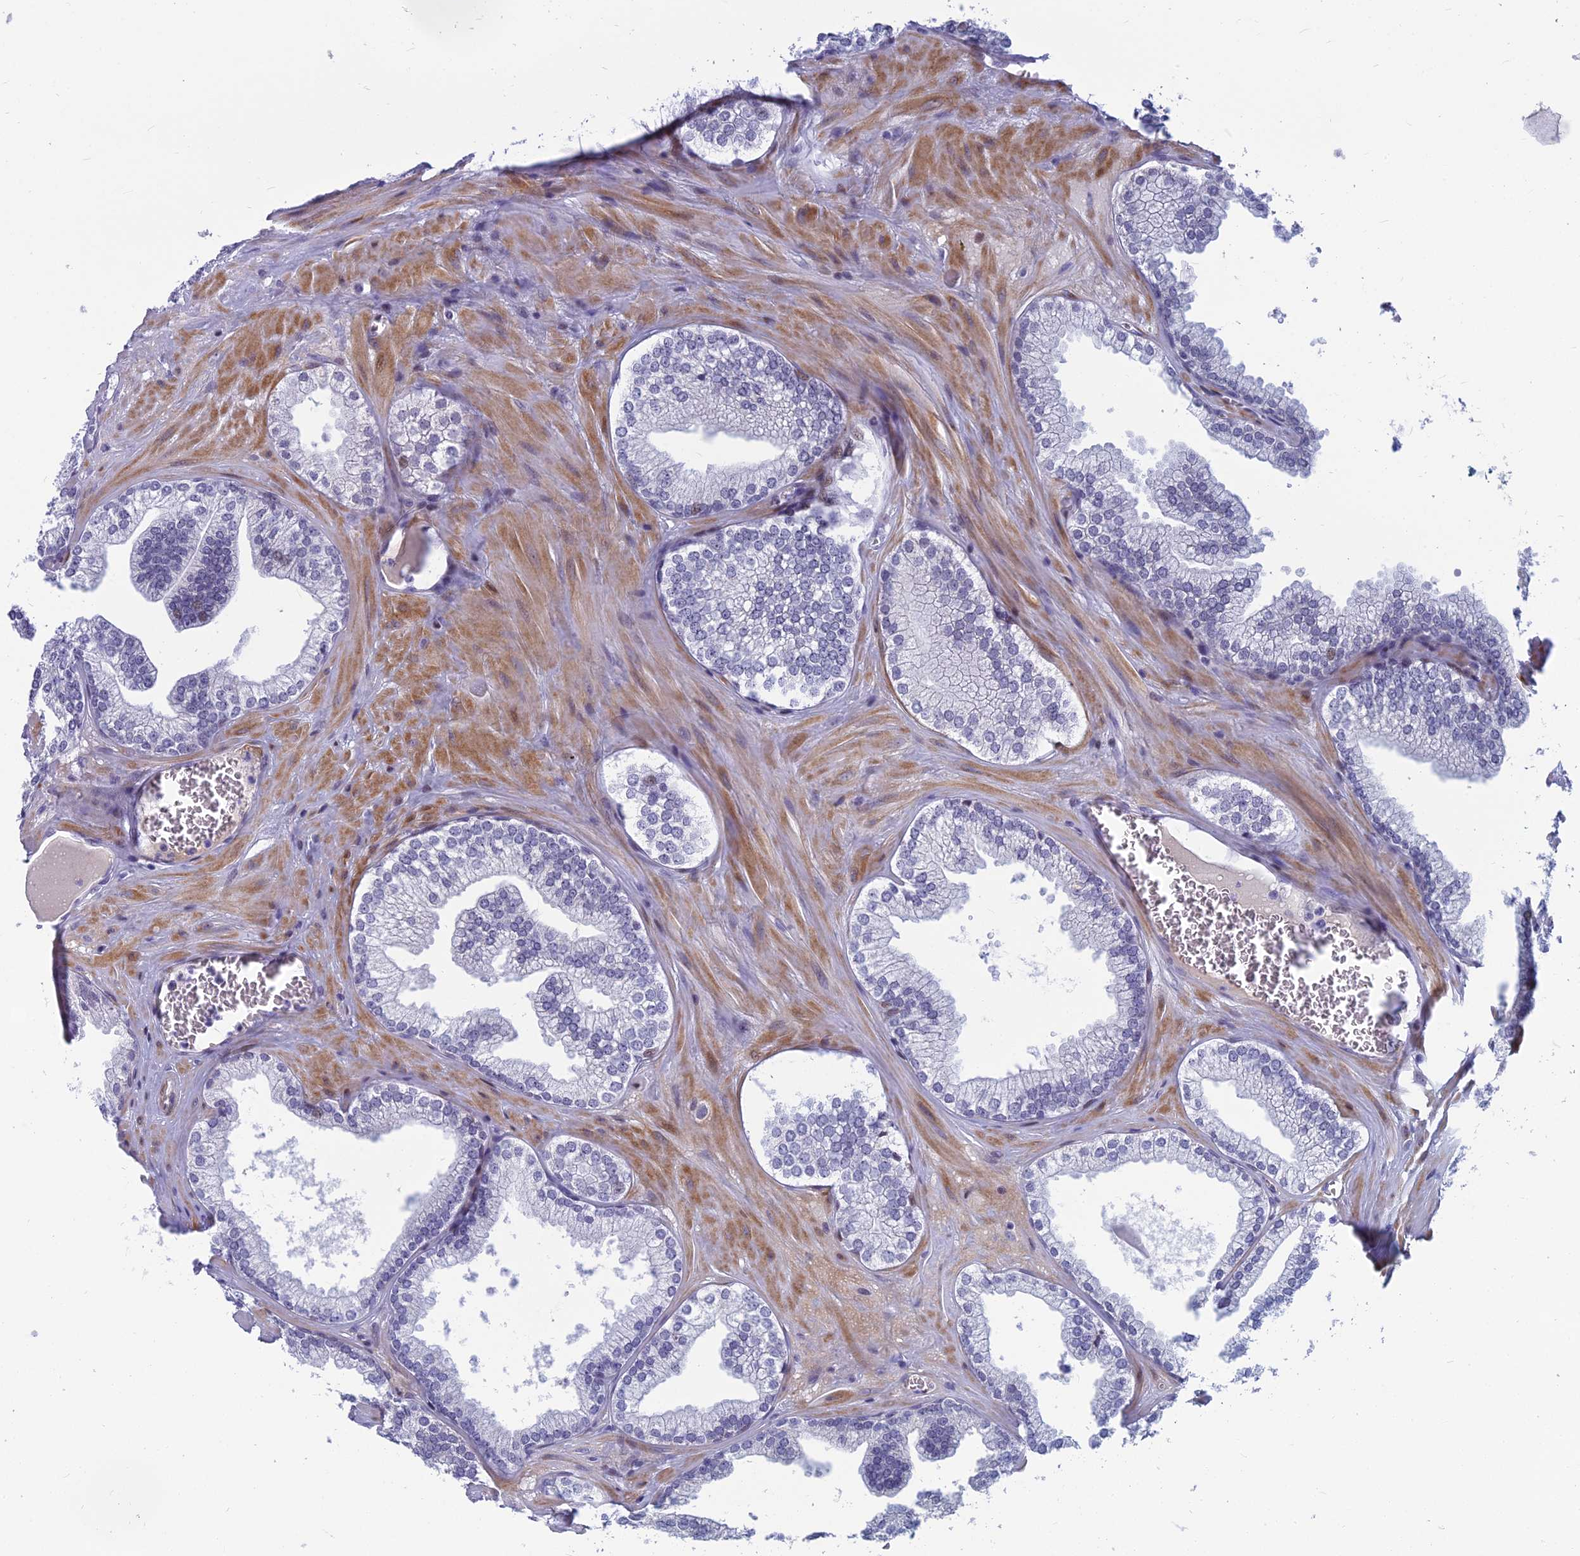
{"staining": {"intensity": "negative", "quantity": "none", "location": "none"}, "tissue": "prostate cancer", "cell_type": "Tumor cells", "image_type": "cancer", "snomed": [{"axis": "morphology", "description": "Adenocarcinoma, Low grade"}, {"axis": "topography", "description": "Prostate"}], "caption": "Tumor cells show no significant staining in adenocarcinoma (low-grade) (prostate).", "gene": "MYBPC2", "patient": {"sex": "male", "age": 60}}